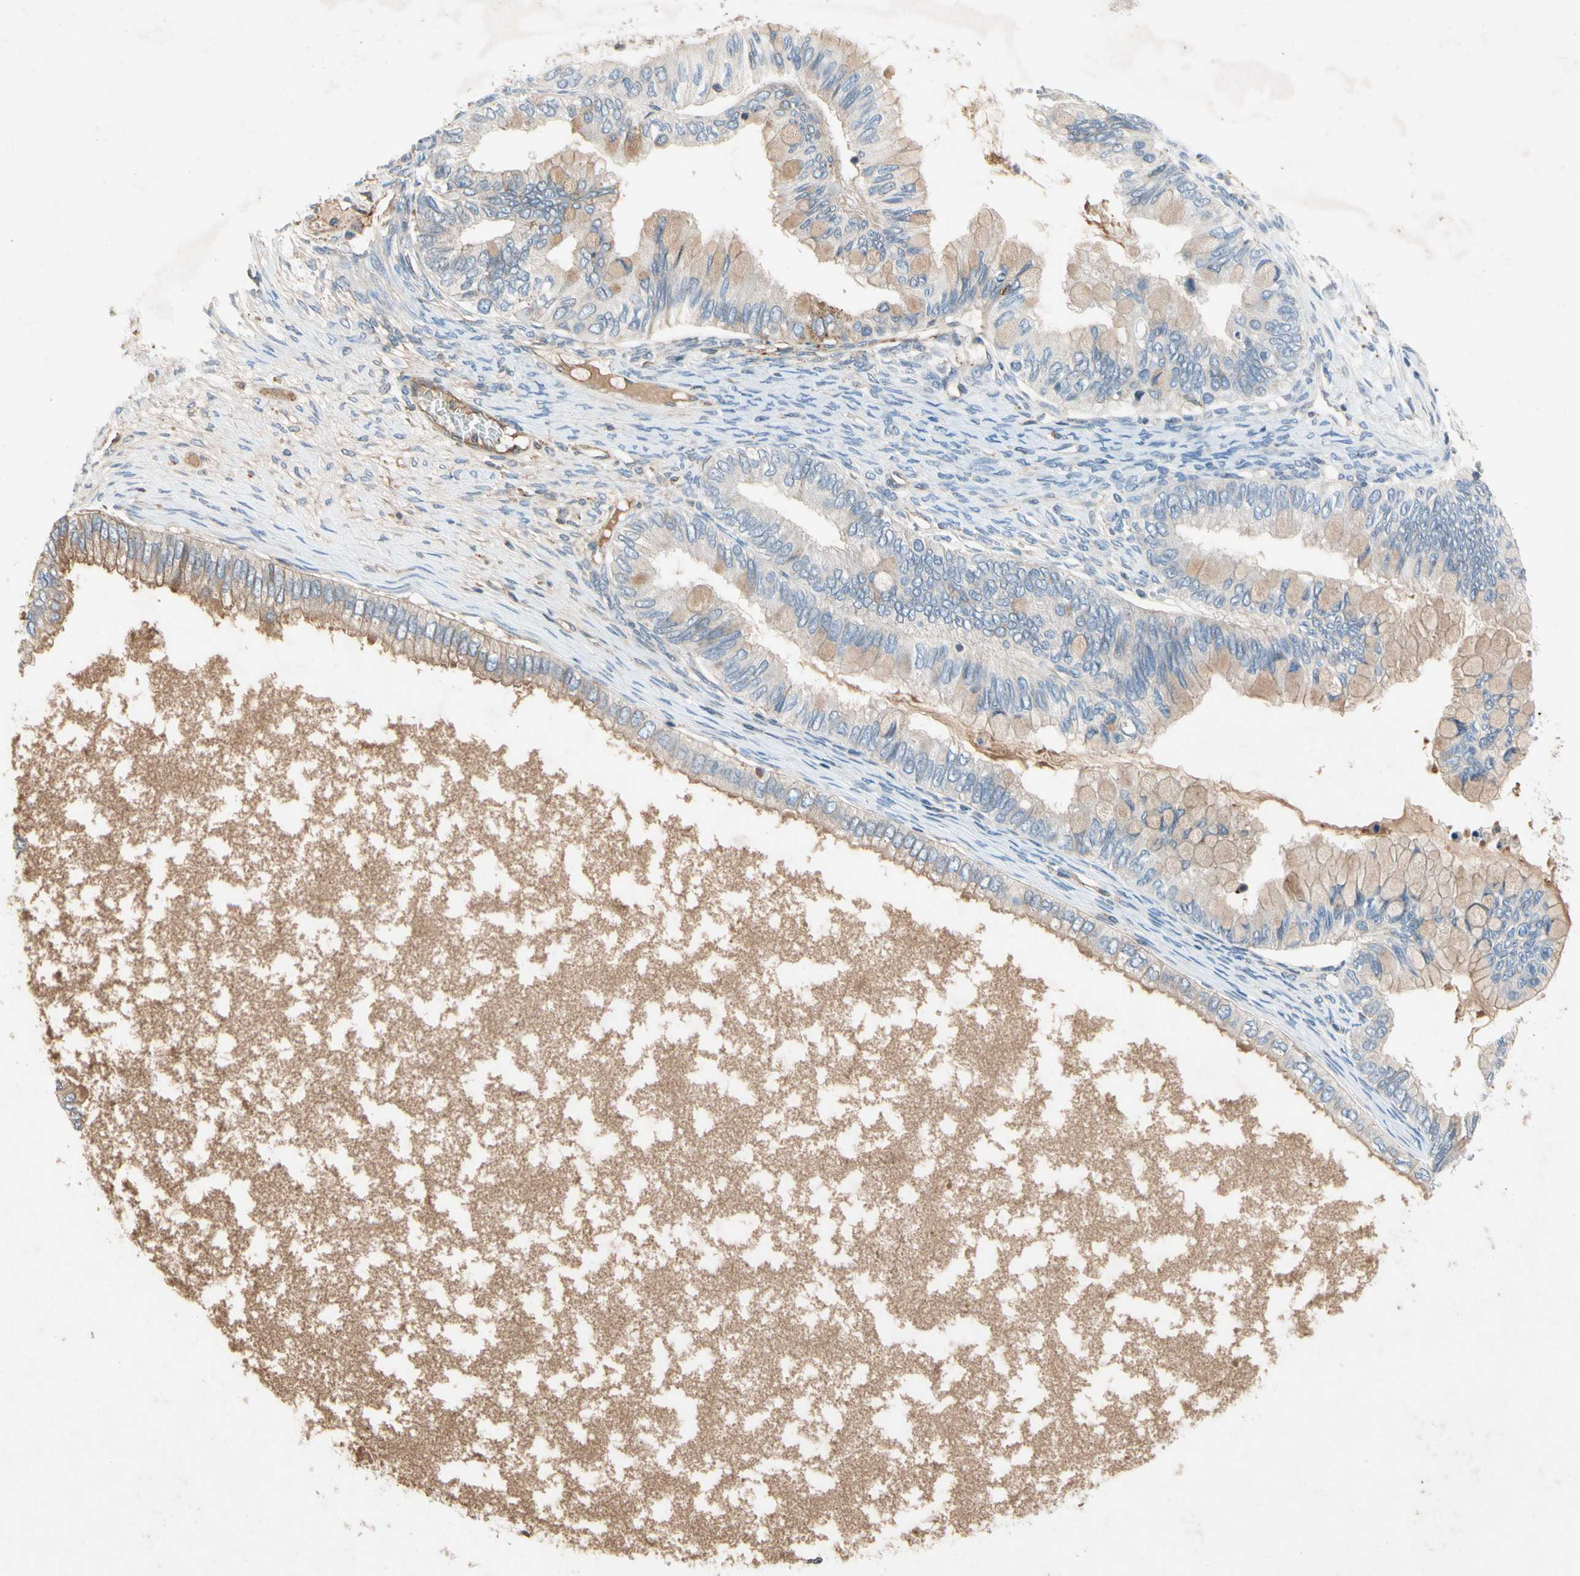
{"staining": {"intensity": "weak", "quantity": "25%-75%", "location": "cytoplasmic/membranous"}, "tissue": "ovarian cancer", "cell_type": "Tumor cells", "image_type": "cancer", "snomed": [{"axis": "morphology", "description": "Cystadenocarcinoma, mucinous, NOS"}, {"axis": "topography", "description": "Ovary"}], "caption": "Immunohistochemistry (IHC) micrograph of neoplastic tissue: human ovarian mucinous cystadenocarcinoma stained using IHC exhibits low levels of weak protein expression localized specifically in the cytoplasmic/membranous of tumor cells, appearing as a cytoplasmic/membranous brown color.", "gene": "NDFIP2", "patient": {"sex": "female", "age": 80}}